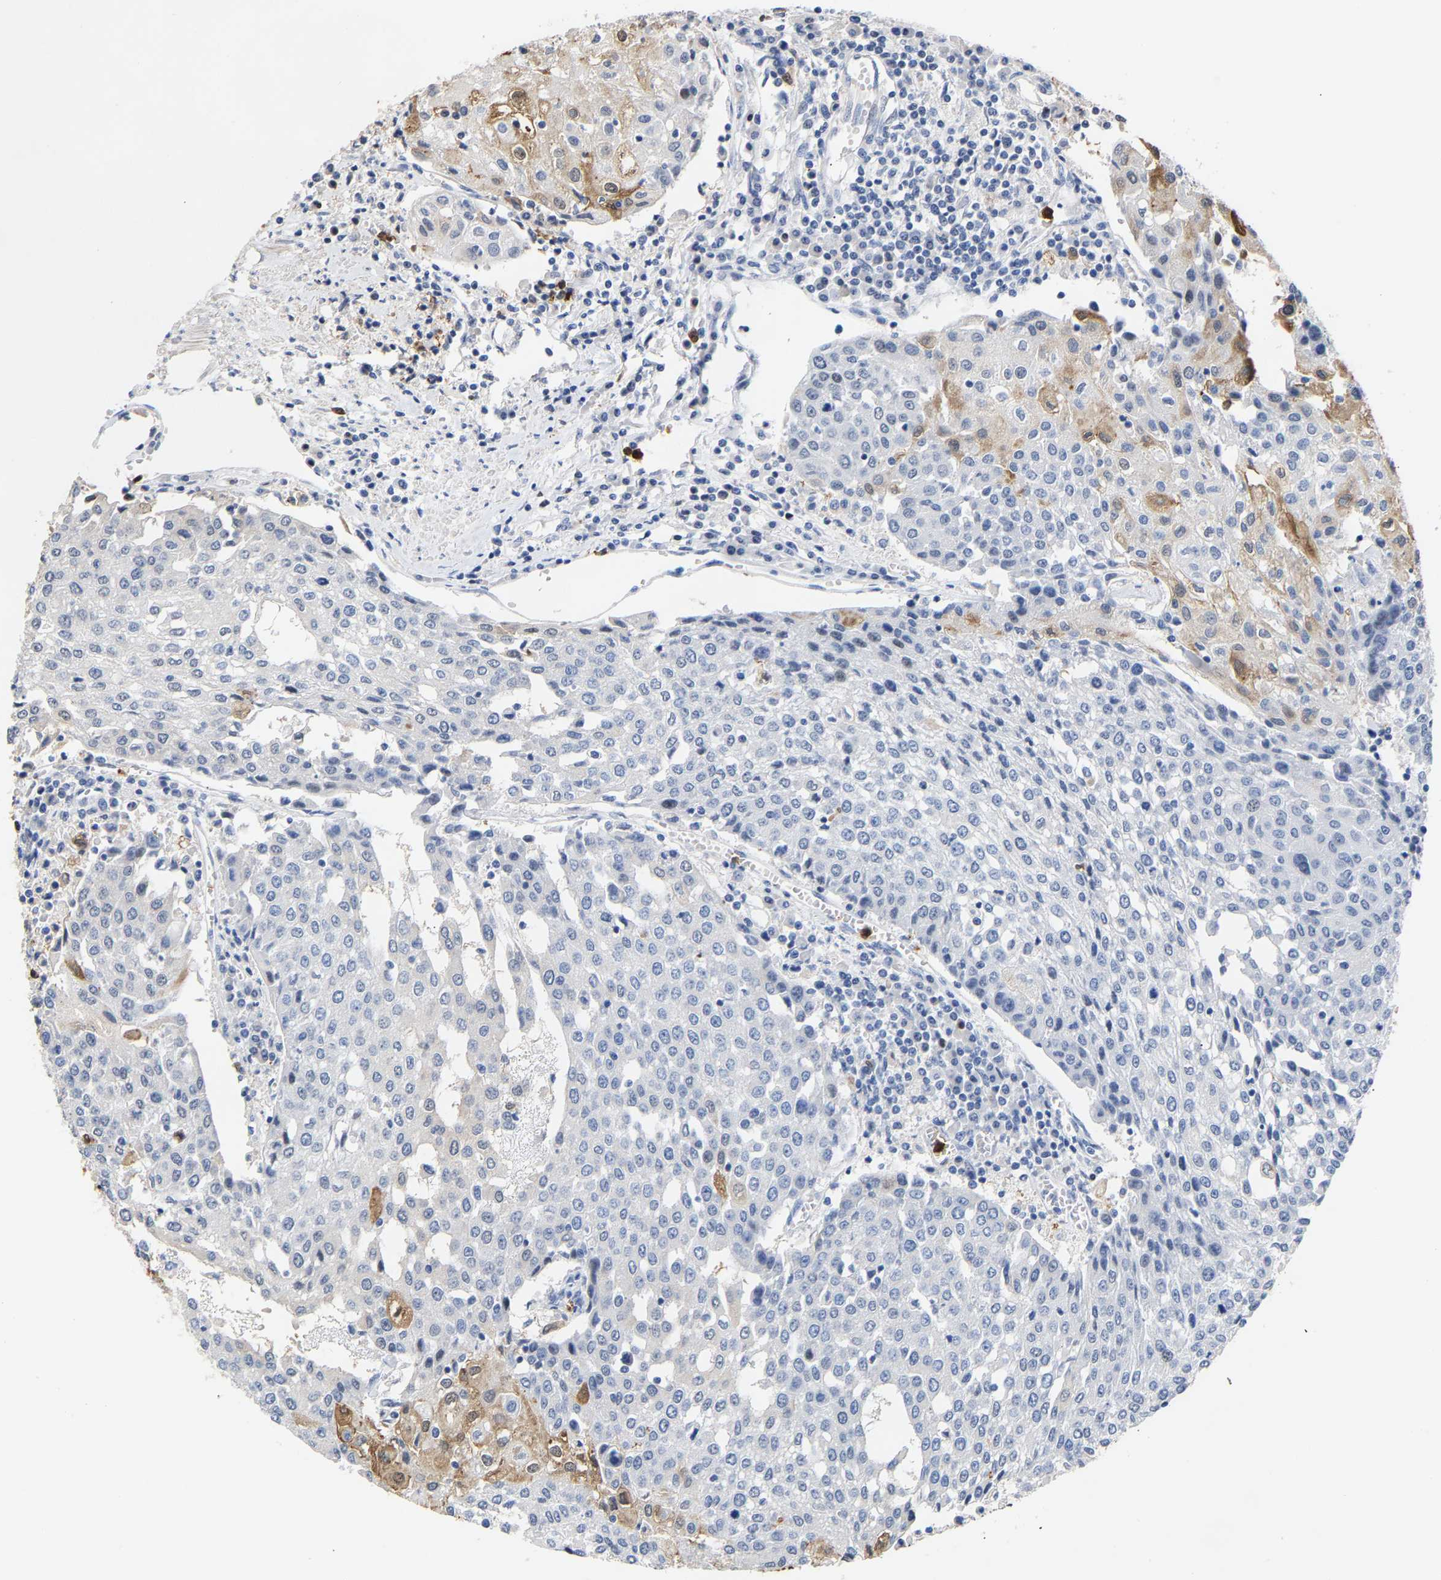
{"staining": {"intensity": "negative", "quantity": "none", "location": "none"}, "tissue": "urothelial cancer", "cell_type": "Tumor cells", "image_type": "cancer", "snomed": [{"axis": "morphology", "description": "Urothelial carcinoma, High grade"}, {"axis": "topography", "description": "Urinary bladder"}], "caption": "Urothelial cancer stained for a protein using immunohistochemistry displays no expression tumor cells.", "gene": "TDRD7", "patient": {"sex": "female", "age": 85}}